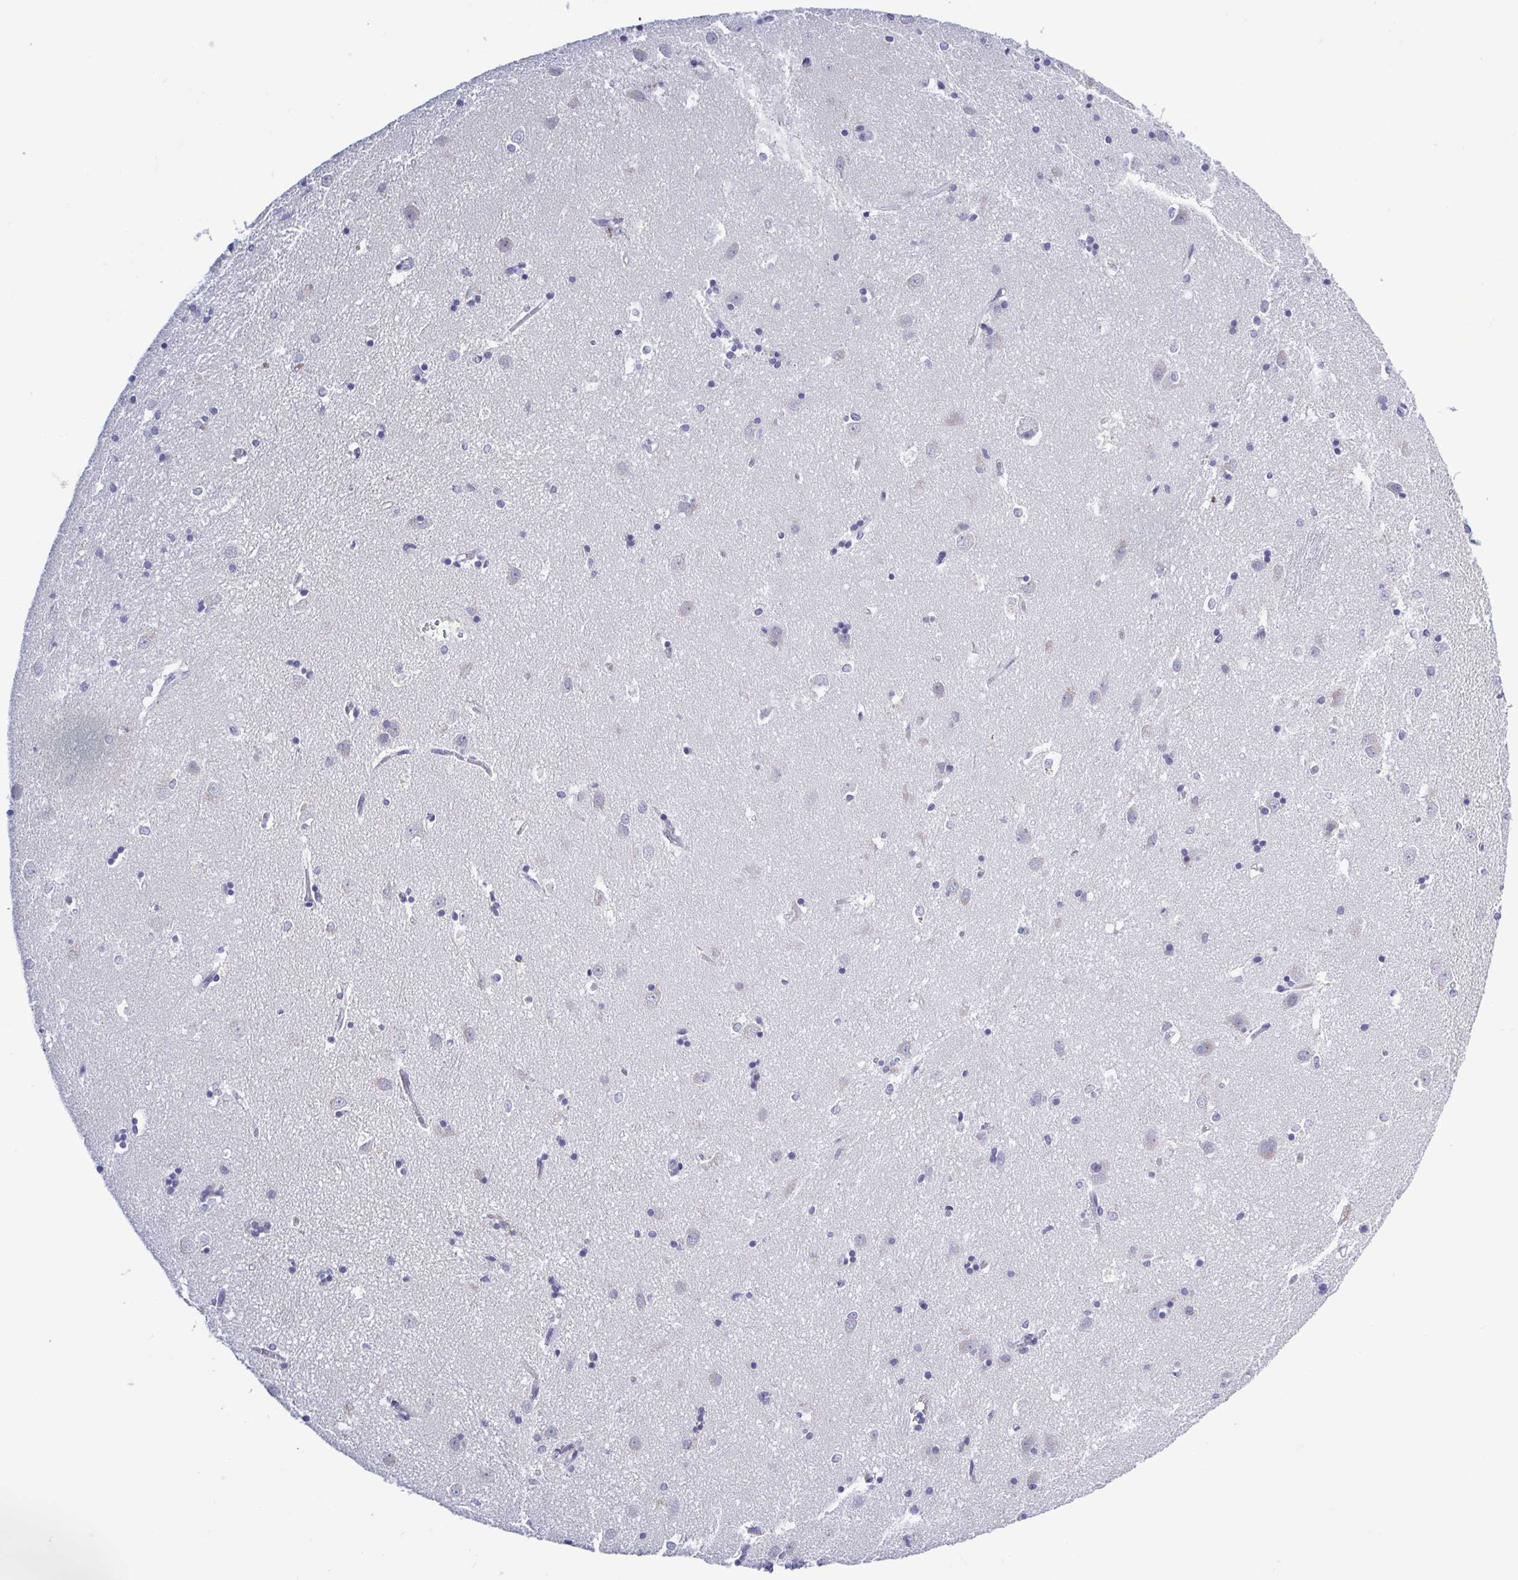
{"staining": {"intensity": "negative", "quantity": "none", "location": "none"}, "tissue": "caudate", "cell_type": "Glial cells", "image_type": "normal", "snomed": [{"axis": "morphology", "description": "Normal tissue, NOS"}, {"axis": "topography", "description": "Lateral ventricle wall"}], "caption": "IHC of benign caudate shows no staining in glial cells. (Immunohistochemistry (ihc), brightfield microscopy, high magnification).", "gene": "TEX12", "patient": {"sex": "male", "age": 54}}